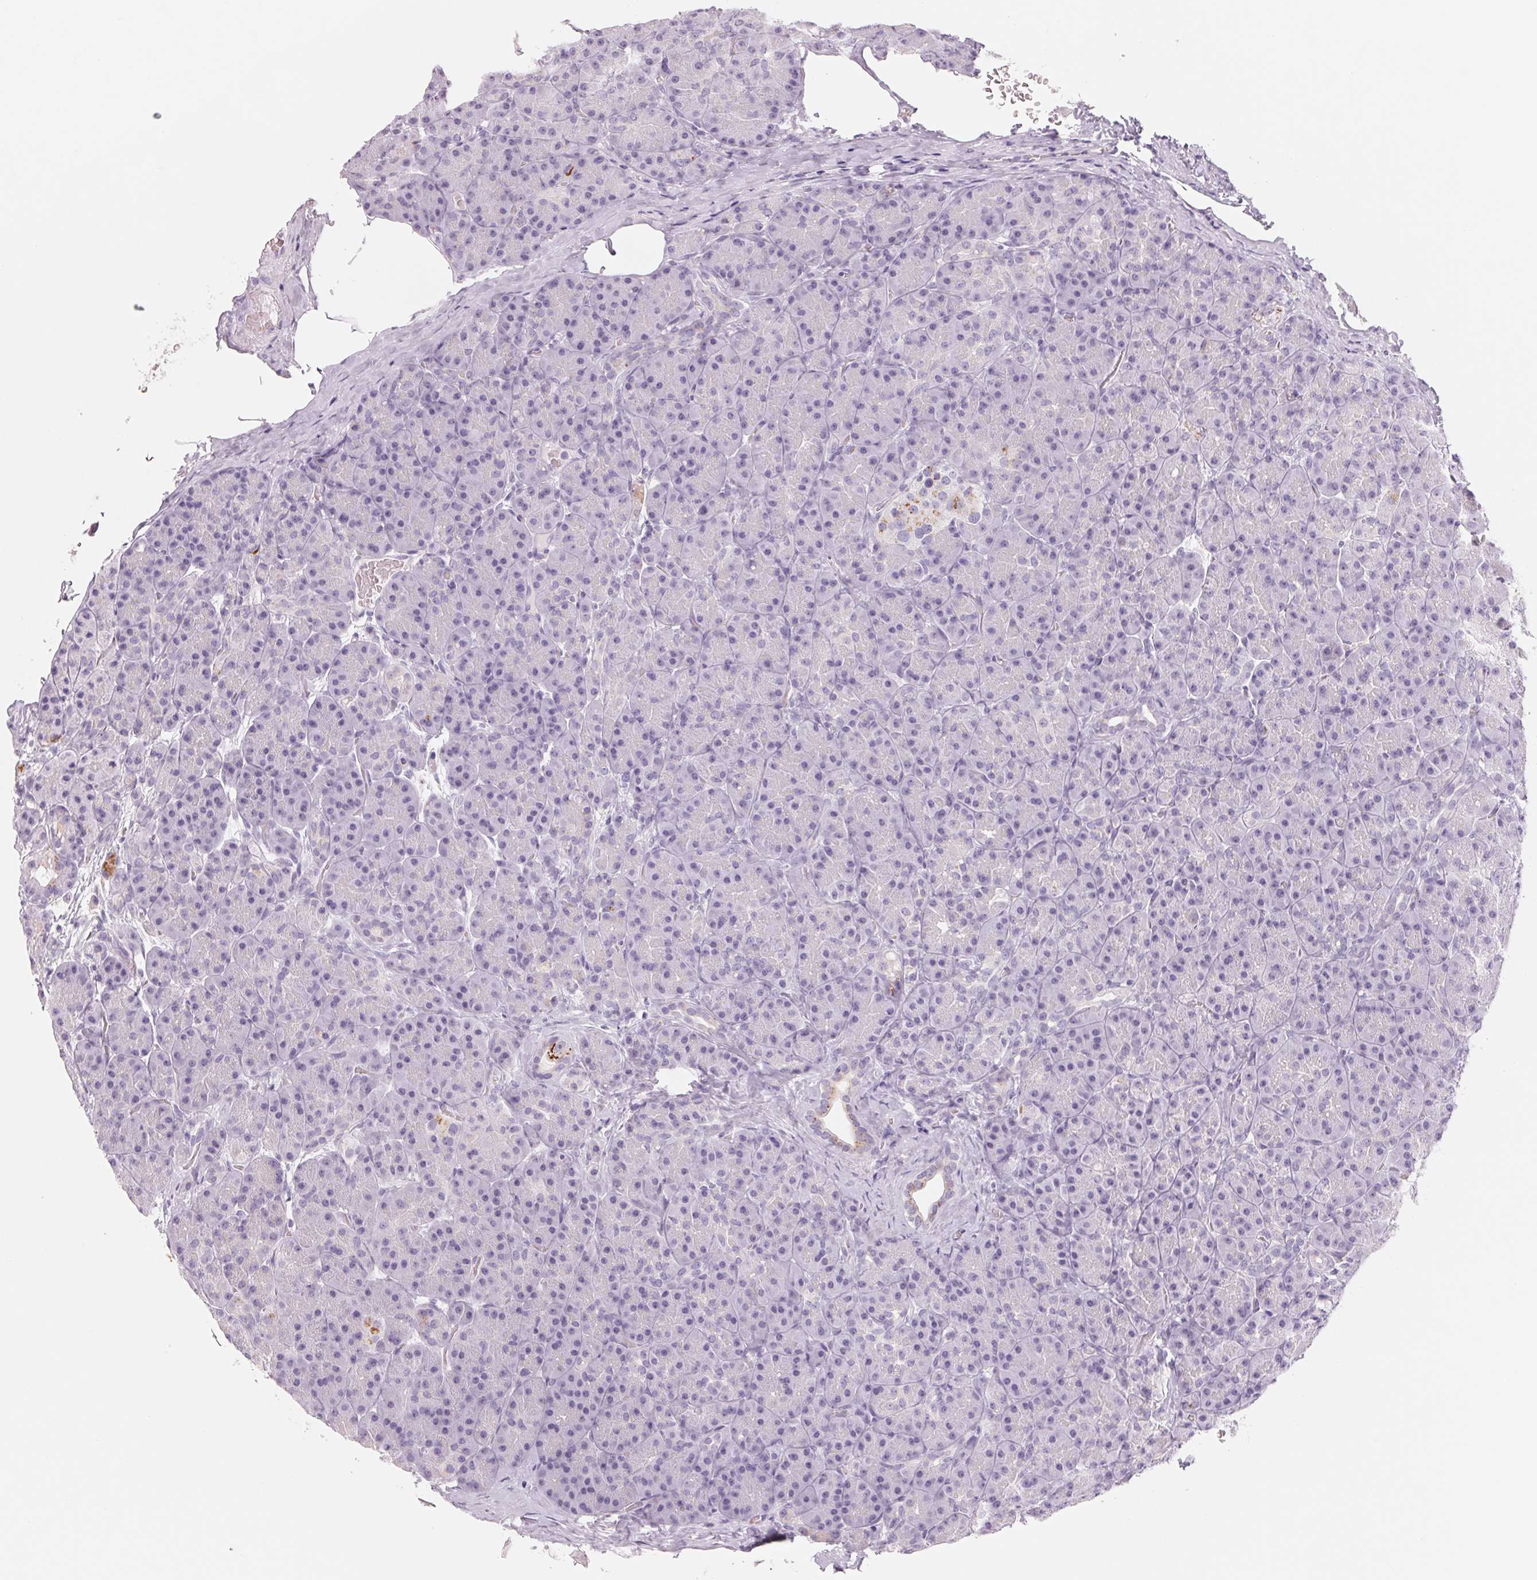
{"staining": {"intensity": "moderate", "quantity": "<25%", "location": "cytoplasmic/membranous"}, "tissue": "pancreas", "cell_type": "Exocrine glandular cells", "image_type": "normal", "snomed": [{"axis": "morphology", "description": "Normal tissue, NOS"}, {"axis": "topography", "description": "Pancreas"}], "caption": "Protein staining by immunohistochemistry exhibits moderate cytoplasmic/membranous expression in about <25% of exocrine glandular cells in unremarkable pancreas.", "gene": "GALNT7", "patient": {"sex": "male", "age": 57}}